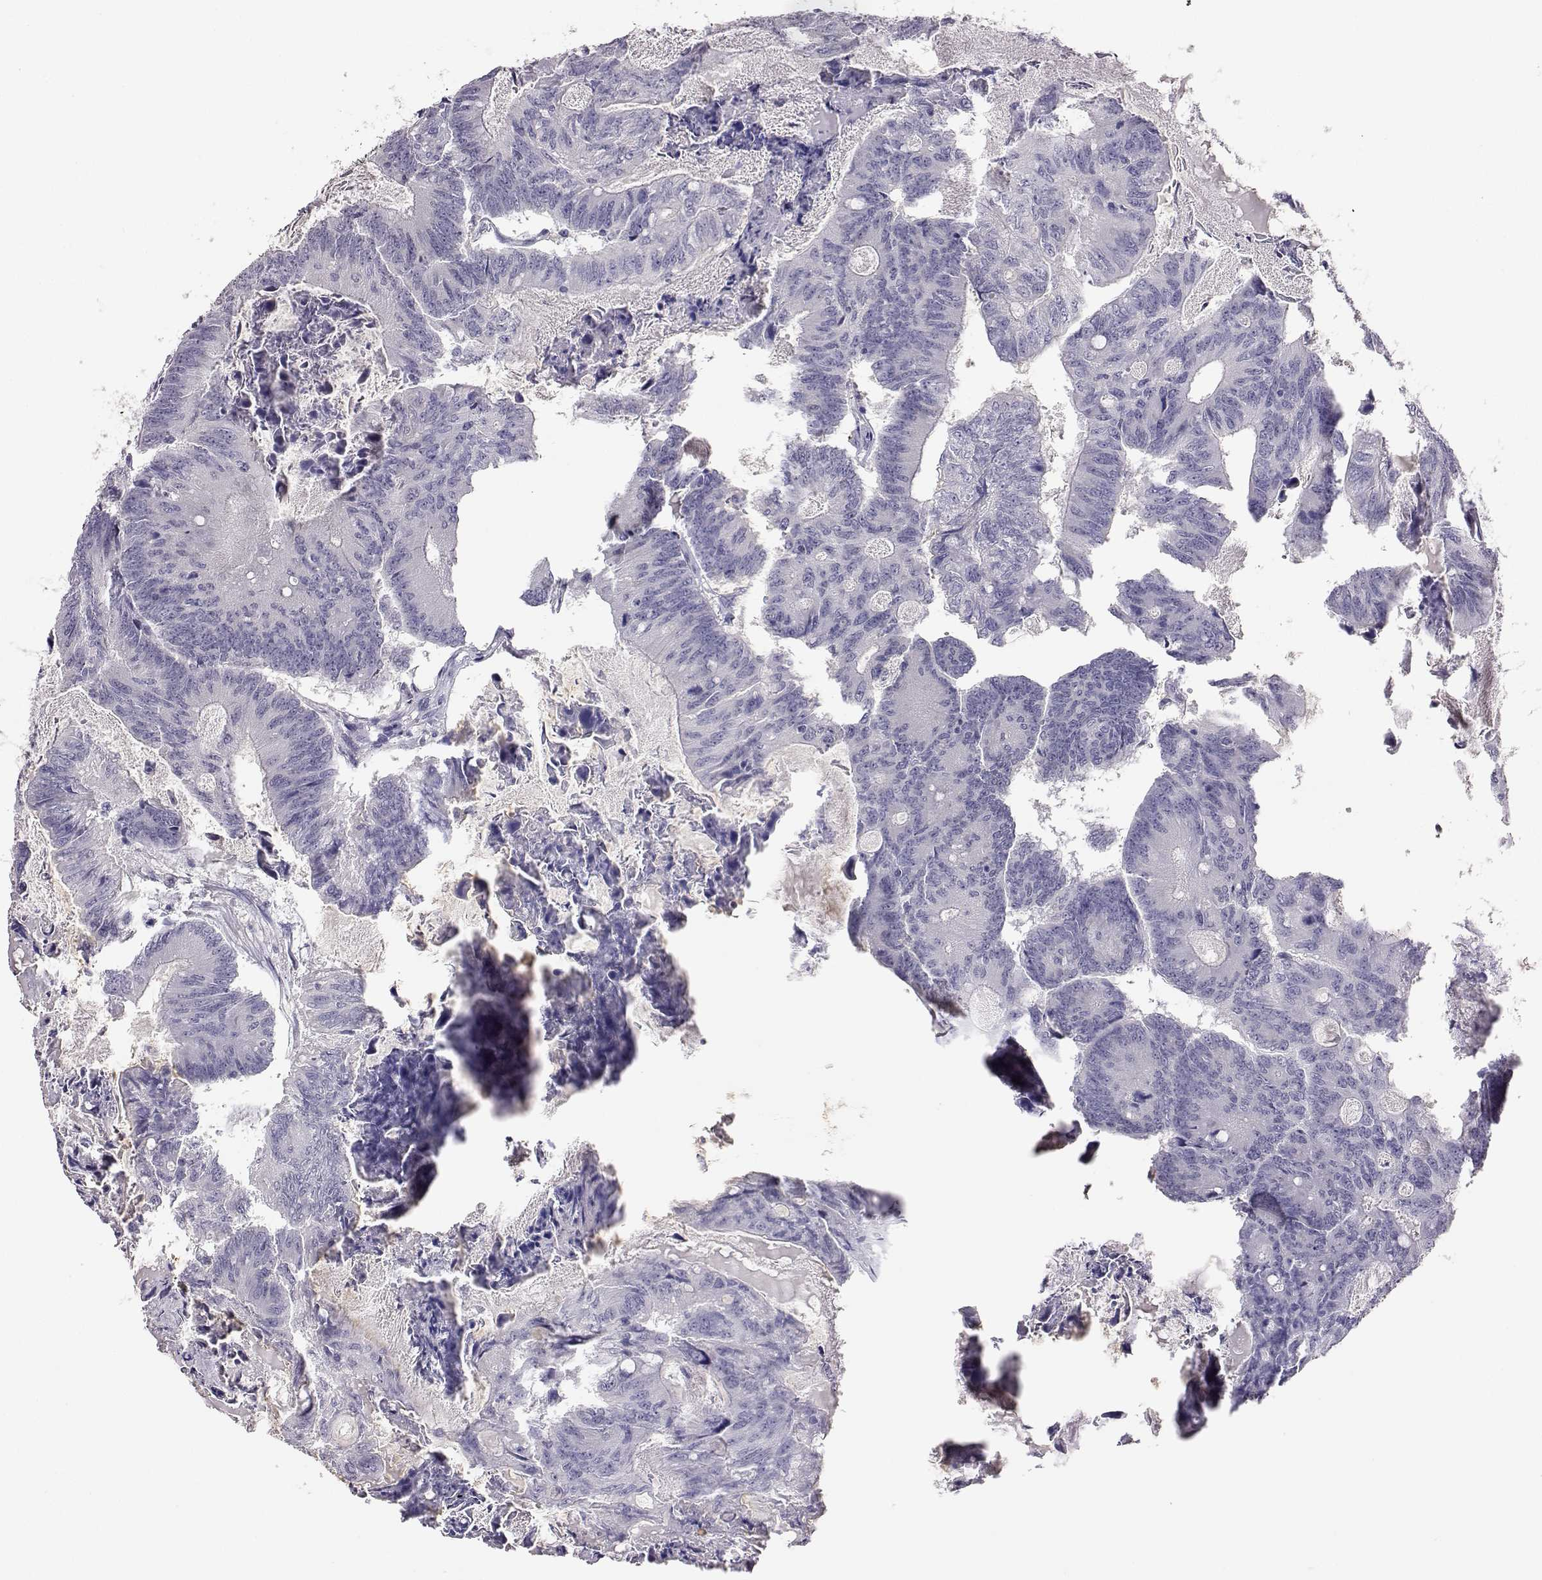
{"staining": {"intensity": "negative", "quantity": "none", "location": "none"}, "tissue": "colorectal cancer", "cell_type": "Tumor cells", "image_type": "cancer", "snomed": [{"axis": "morphology", "description": "Adenocarcinoma, NOS"}, {"axis": "topography", "description": "Colon"}], "caption": "Colorectal cancer (adenocarcinoma) stained for a protein using IHC exhibits no expression tumor cells.", "gene": "AKR1B1", "patient": {"sex": "female", "age": 70}}